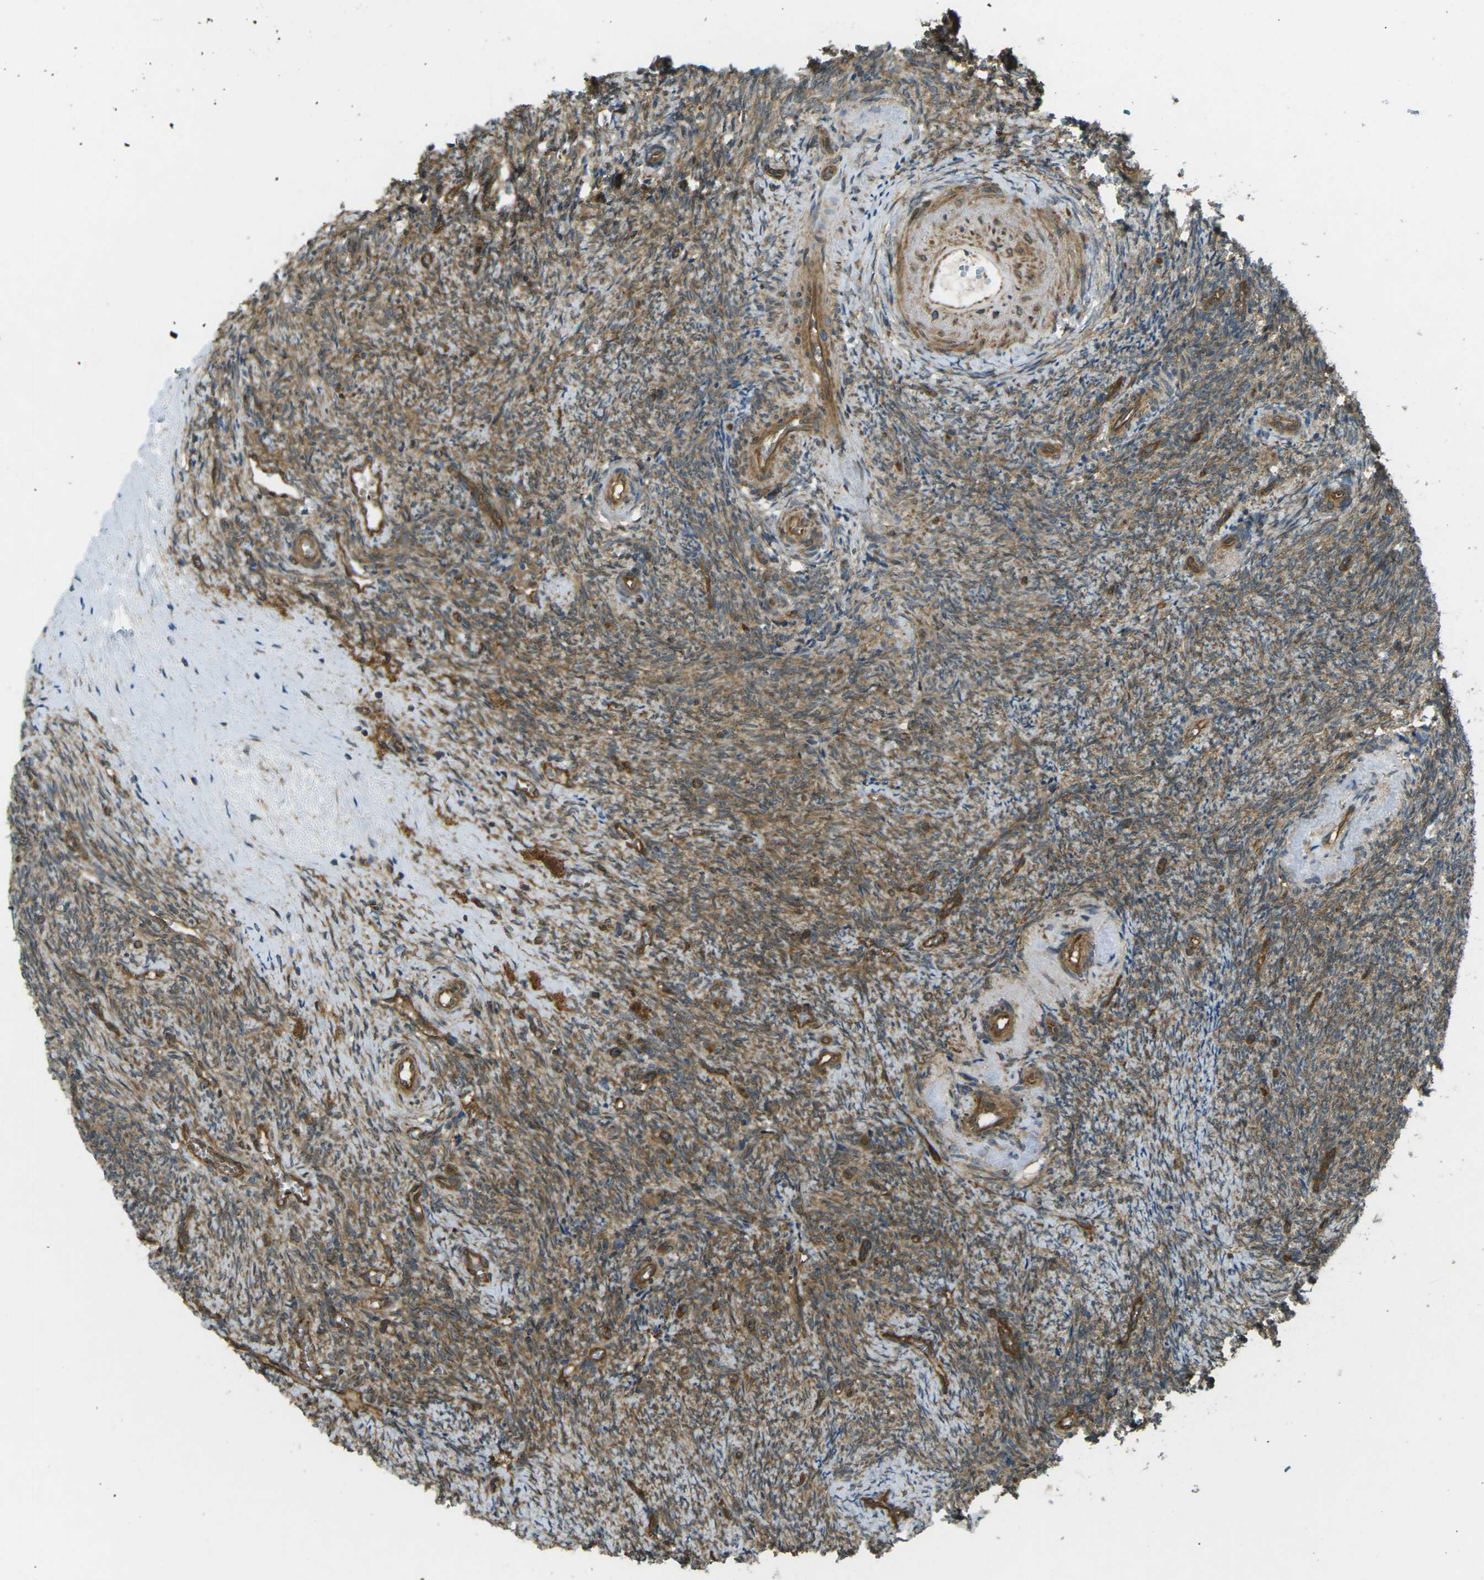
{"staining": {"intensity": "moderate", "quantity": "25%-75%", "location": "cytoplasmic/membranous"}, "tissue": "ovary", "cell_type": "Follicle cells", "image_type": "normal", "snomed": [{"axis": "morphology", "description": "Normal tissue, NOS"}, {"axis": "topography", "description": "Ovary"}], "caption": "This image shows immunohistochemistry (IHC) staining of benign ovary, with medium moderate cytoplasmic/membranous positivity in about 25%-75% of follicle cells.", "gene": "CHMP3", "patient": {"sex": "female", "age": 41}}